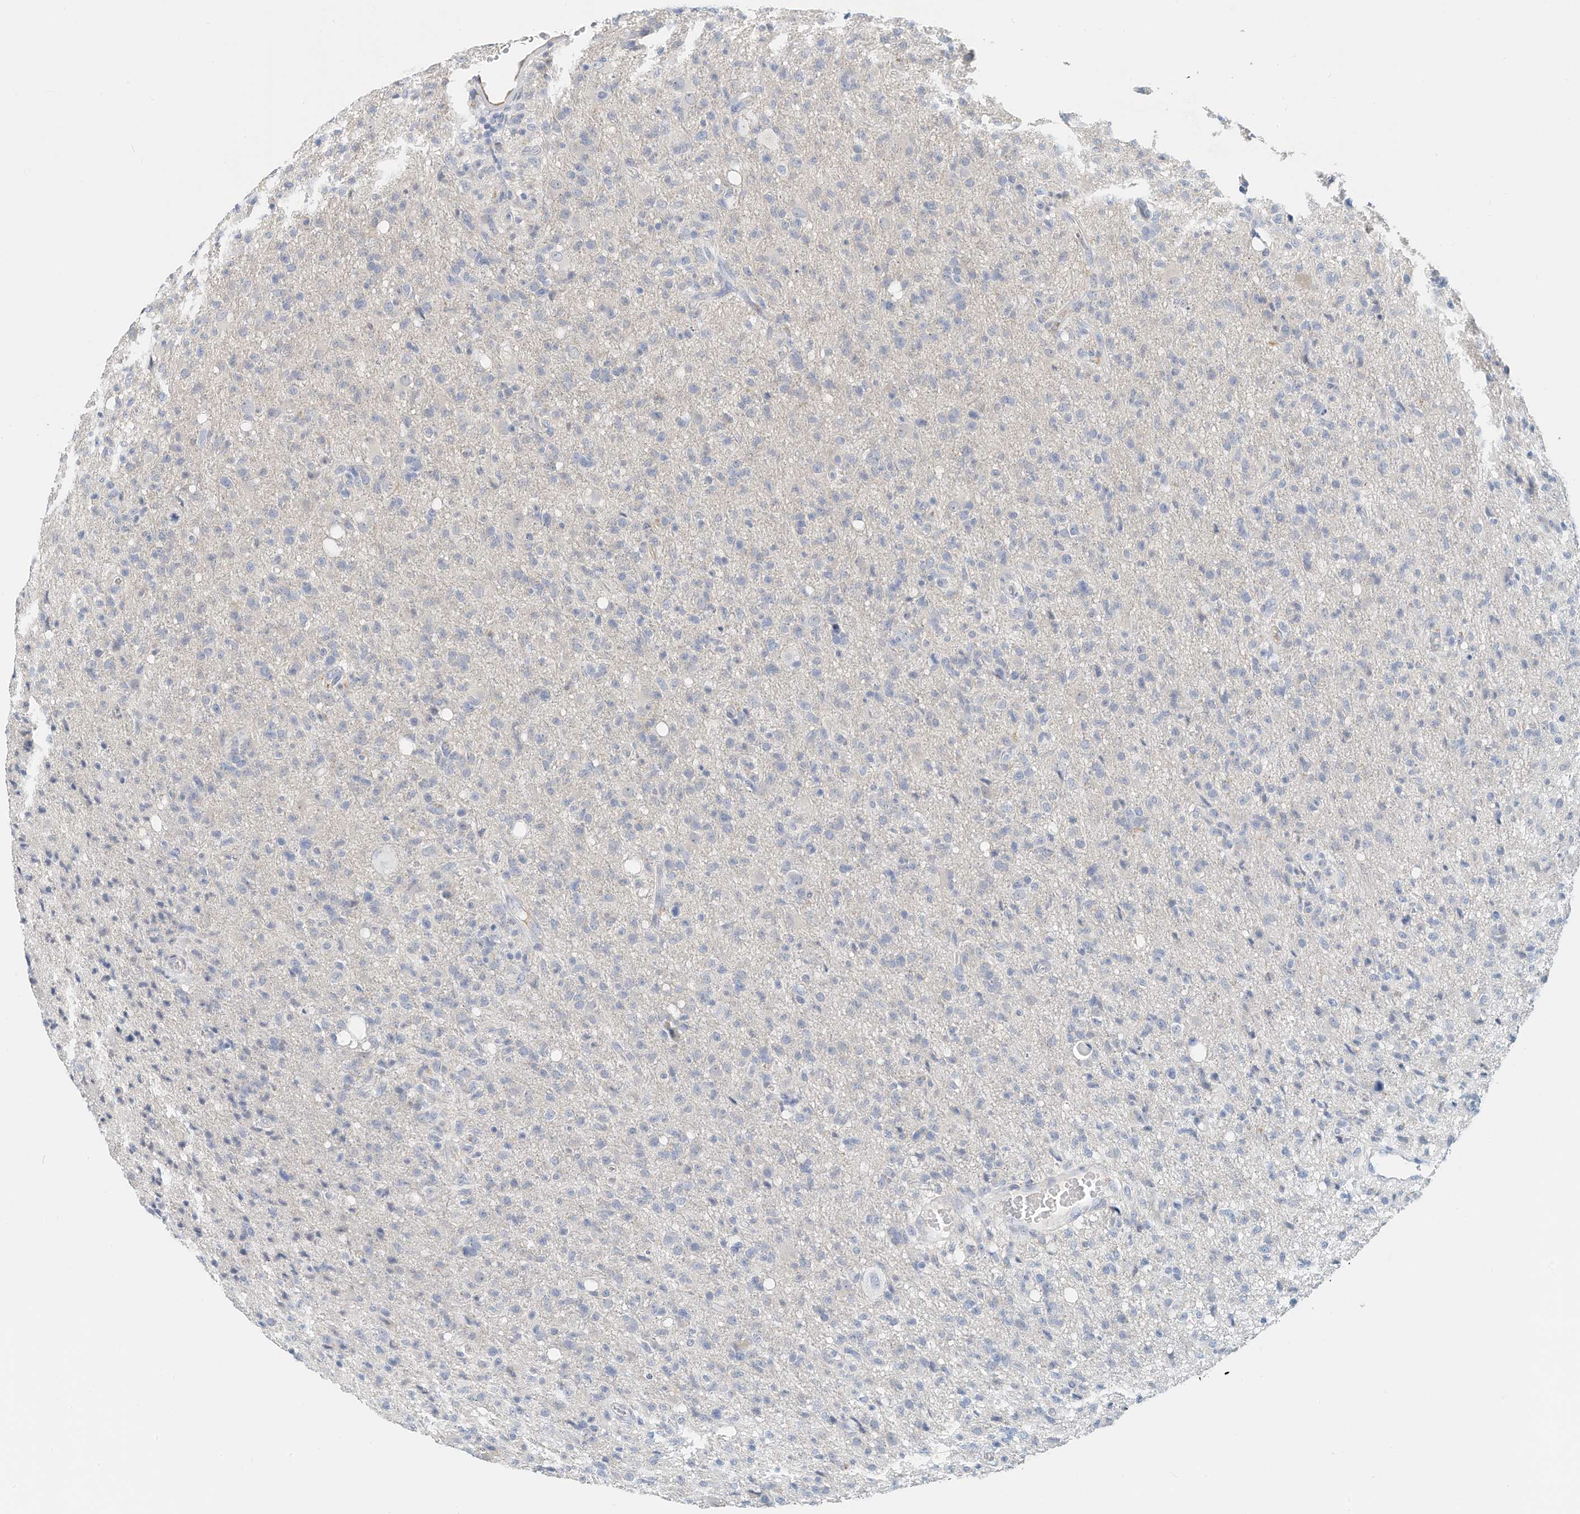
{"staining": {"intensity": "negative", "quantity": "none", "location": "none"}, "tissue": "glioma", "cell_type": "Tumor cells", "image_type": "cancer", "snomed": [{"axis": "morphology", "description": "Glioma, malignant, High grade"}, {"axis": "topography", "description": "Brain"}], "caption": "DAB immunohistochemical staining of human glioma demonstrates no significant expression in tumor cells.", "gene": "ARHGAP28", "patient": {"sex": "female", "age": 57}}